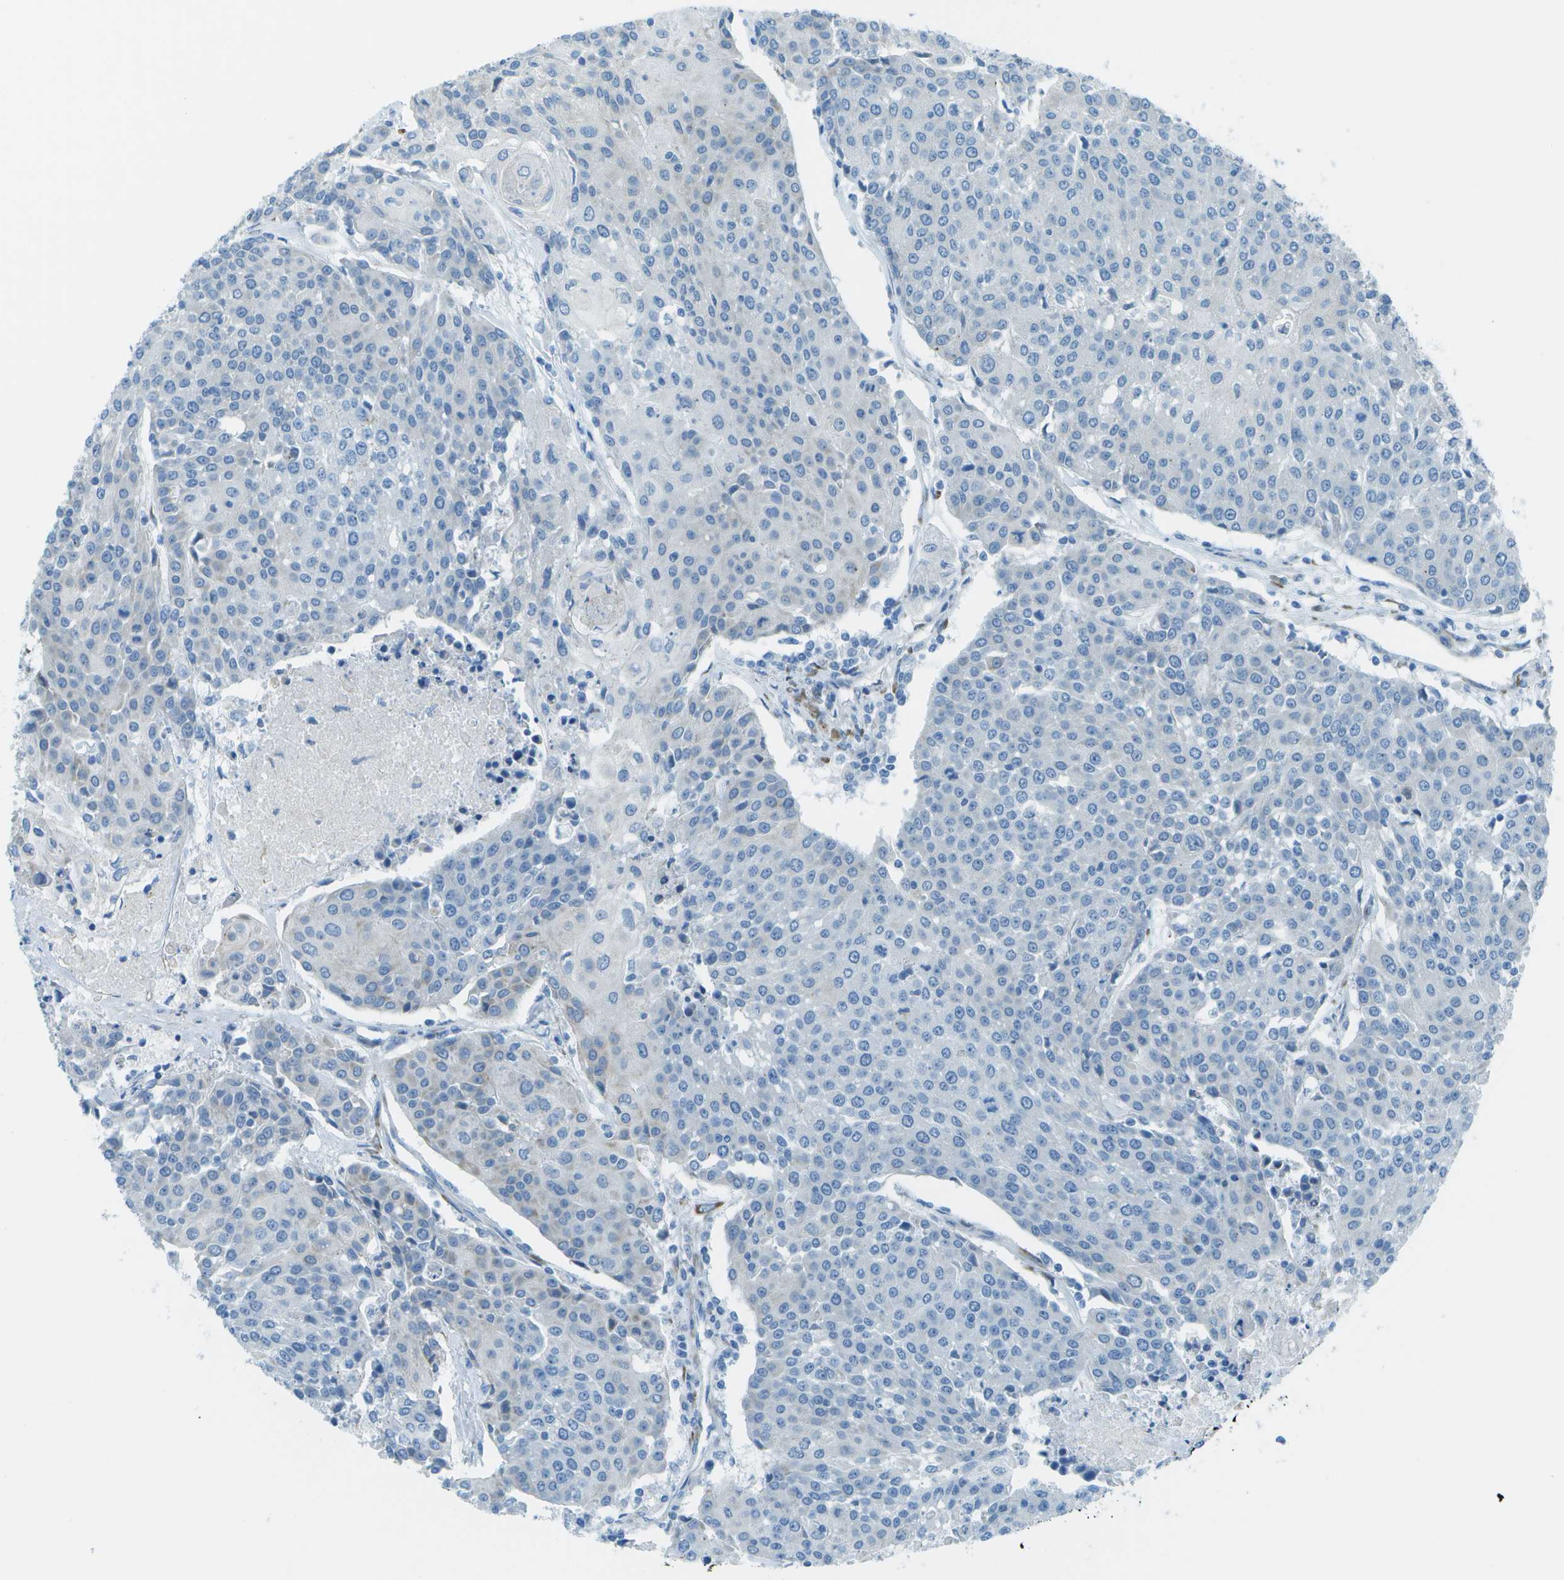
{"staining": {"intensity": "negative", "quantity": "none", "location": "none"}, "tissue": "urothelial cancer", "cell_type": "Tumor cells", "image_type": "cancer", "snomed": [{"axis": "morphology", "description": "Urothelial carcinoma, High grade"}, {"axis": "topography", "description": "Urinary bladder"}], "caption": "DAB immunohistochemical staining of human urothelial cancer demonstrates no significant staining in tumor cells.", "gene": "KCTD3", "patient": {"sex": "female", "age": 85}}